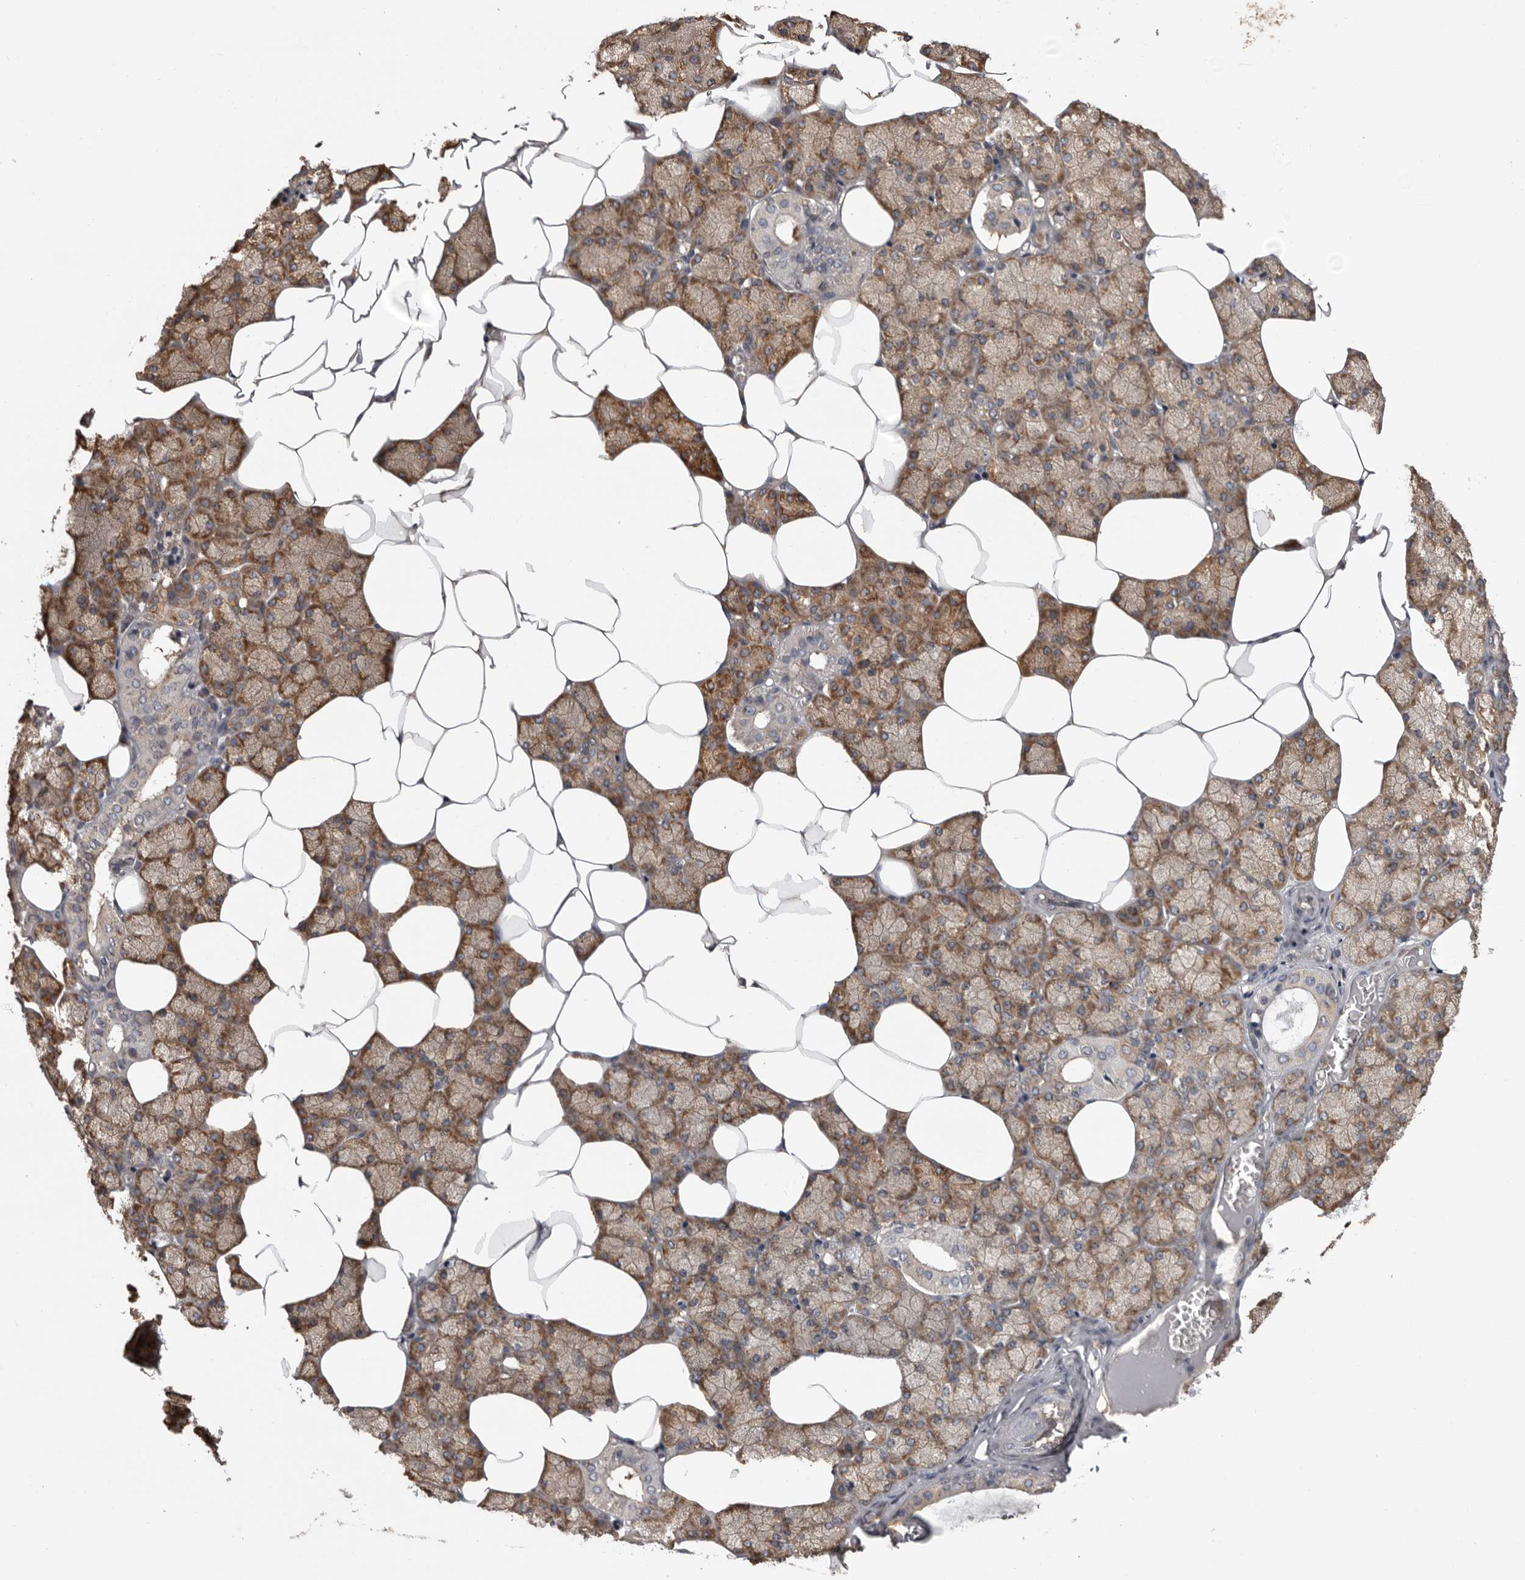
{"staining": {"intensity": "moderate", "quantity": ">75%", "location": "cytoplasmic/membranous"}, "tissue": "salivary gland", "cell_type": "Glandular cells", "image_type": "normal", "snomed": [{"axis": "morphology", "description": "Normal tissue, NOS"}, {"axis": "topography", "description": "Salivary gland"}], "caption": "About >75% of glandular cells in benign human salivary gland exhibit moderate cytoplasmic/membranous protein staining as visualized by brown immunohistochemical staining.", "gene": "DARS1", "patient": {"sex": "male", "age": 62}}